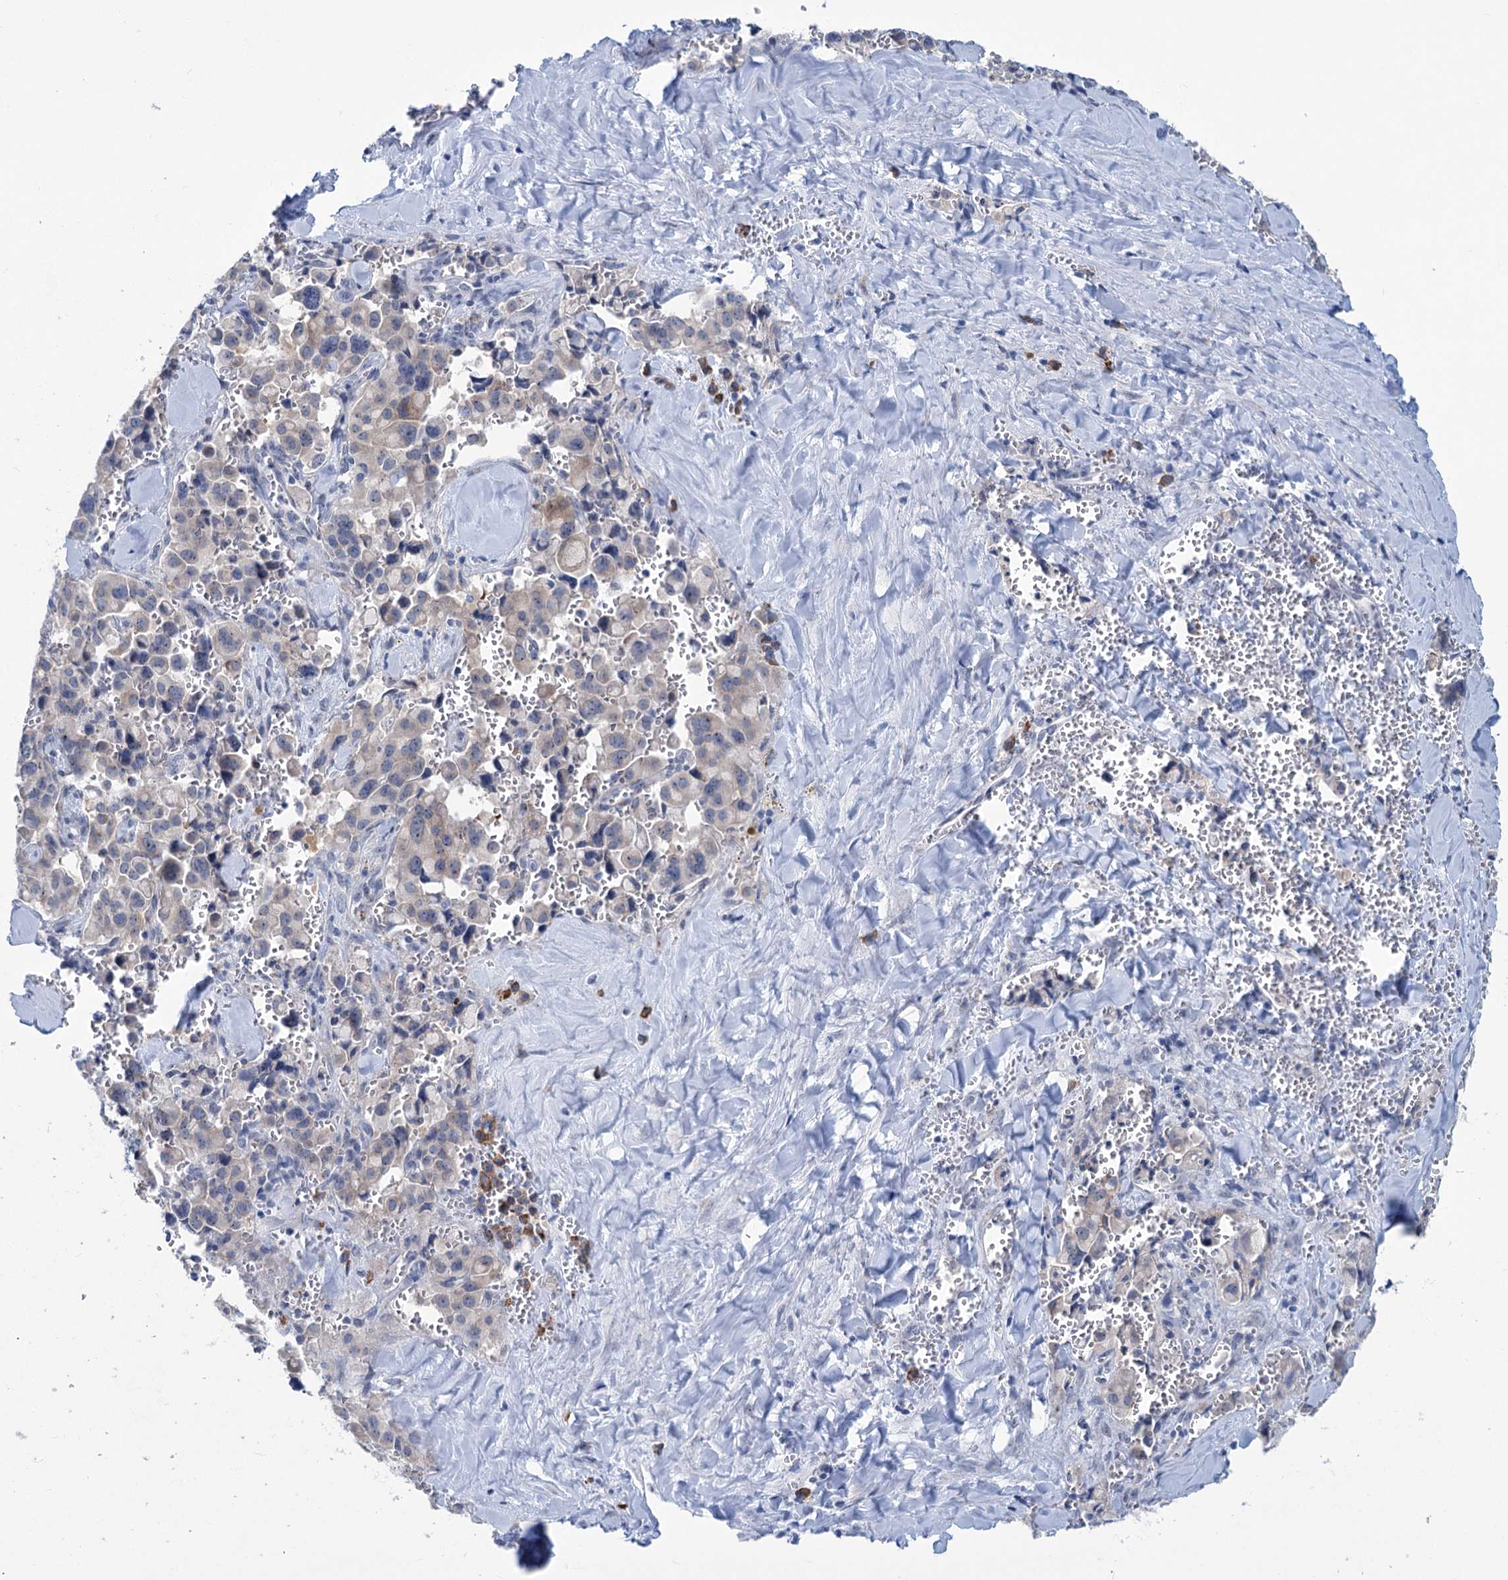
{"staining": {"intensity": "weak", "quantity": "25%-75%", "location": "cytoplasmic/membranous"}, "tissue": "pancreatic cancer", "cell_type": "Tumor cells", "image_type": "cancer", "snomed": [{"axis": "morphology", "description": "Adenocarcinoma, NOS"}, {"axis": "topography", "description": "Pancreas"}], "caption": "Protein expression by IHC shows weak cytoplasmic/membranous staining in approximately 25%-75% of tumor cells in pancreatic cancer (adenocarcinoma).", "gene": "NEU3", "patient": {"sex": "male", "age": 65}}